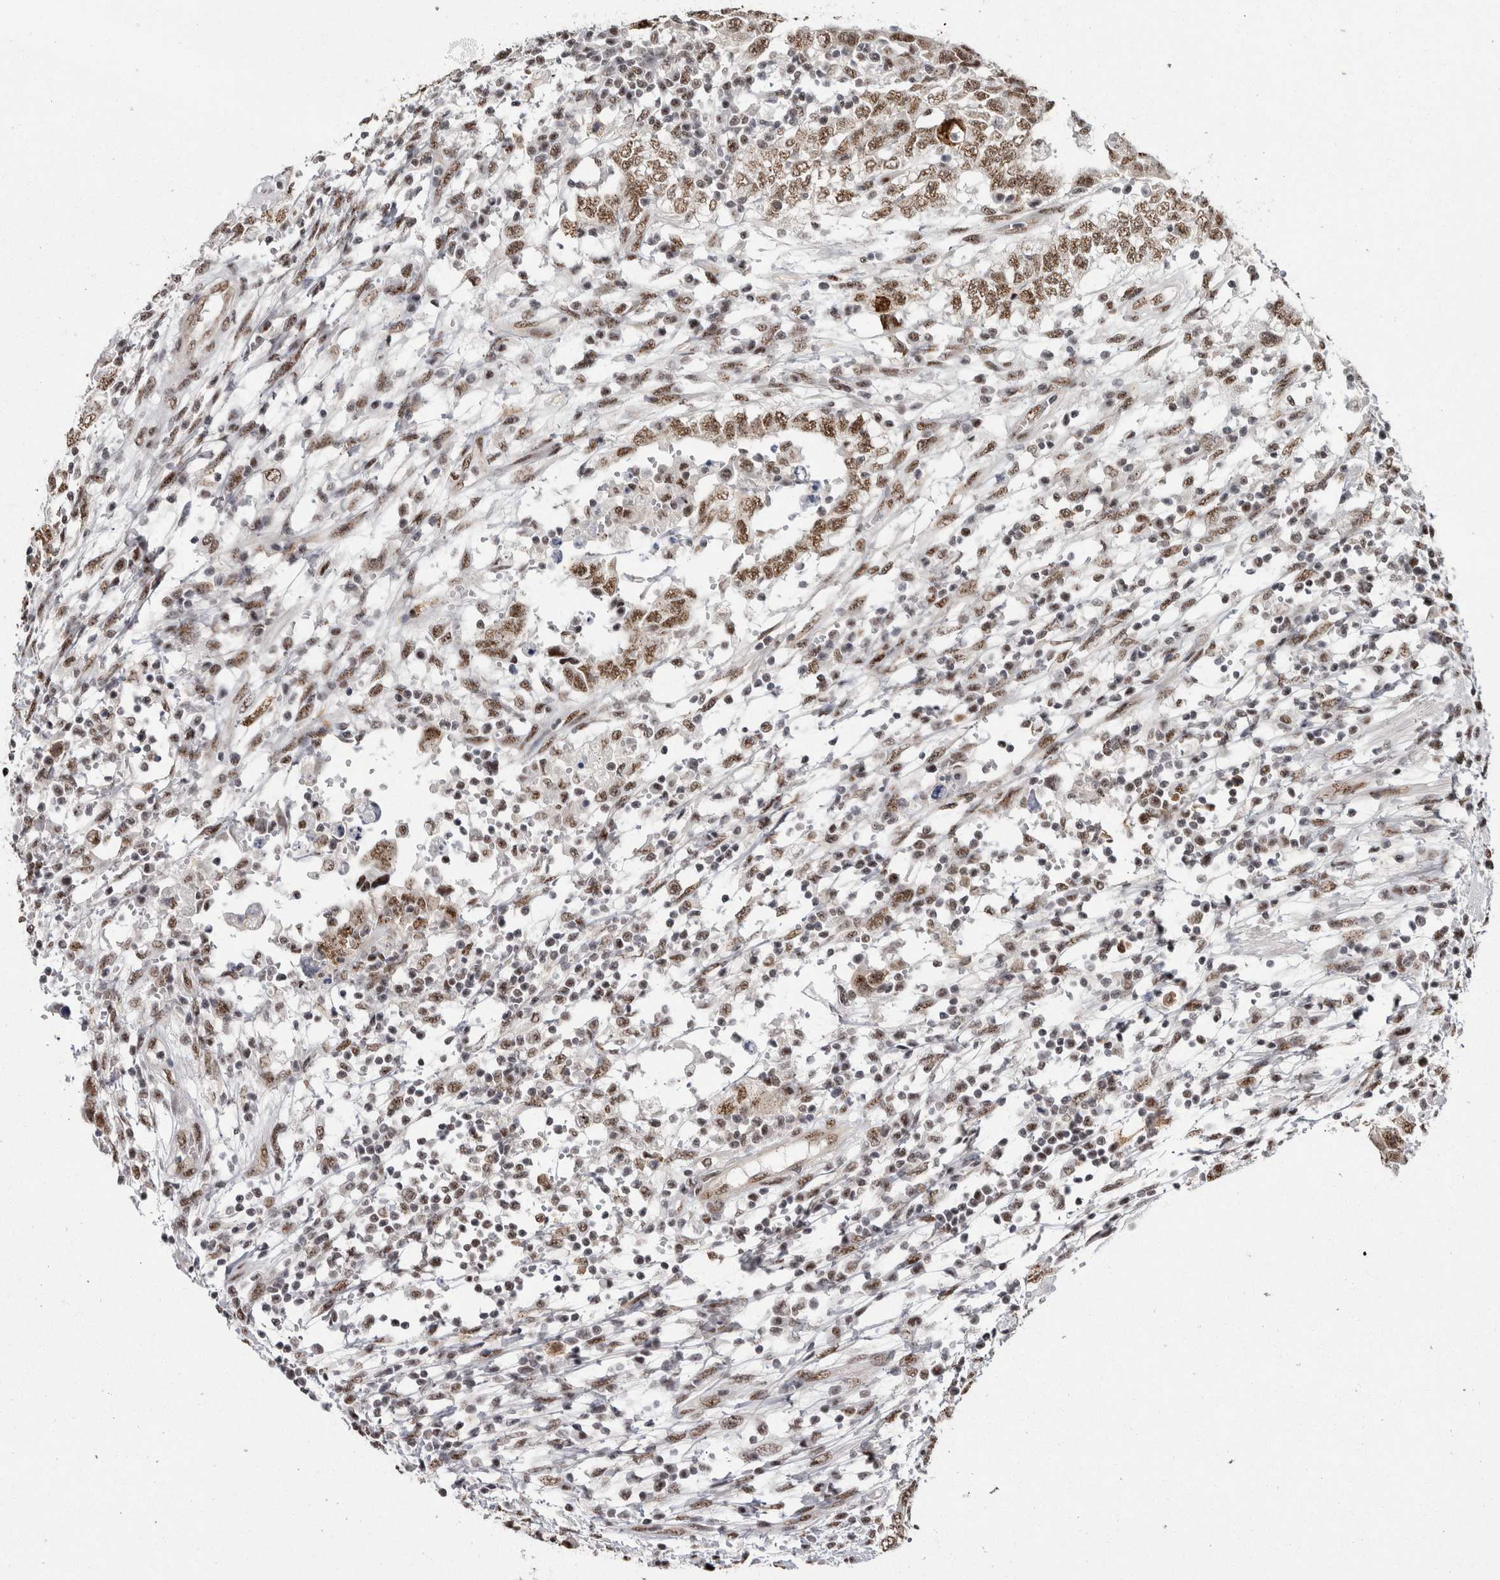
{"staining": {"intensity": "moderate", "quantity": ">75%", "location": "nuclear"}, "tissue": "testis cancer", "cell_type": "Tumor cells", "image_type": "cancer", "snomed": [{"axis": "morphology", "description": "Carcinoma, Embryonal, NOS"}, {"axis": "topography", "description": "Testis"}], "caption": "Testis cancer (embryonal carcinoma) stained for a protein displays moderate nuclear positivity in tumor cells.", "gene": "MKNK1", "patient": {"sex": "male", "age": 26}}